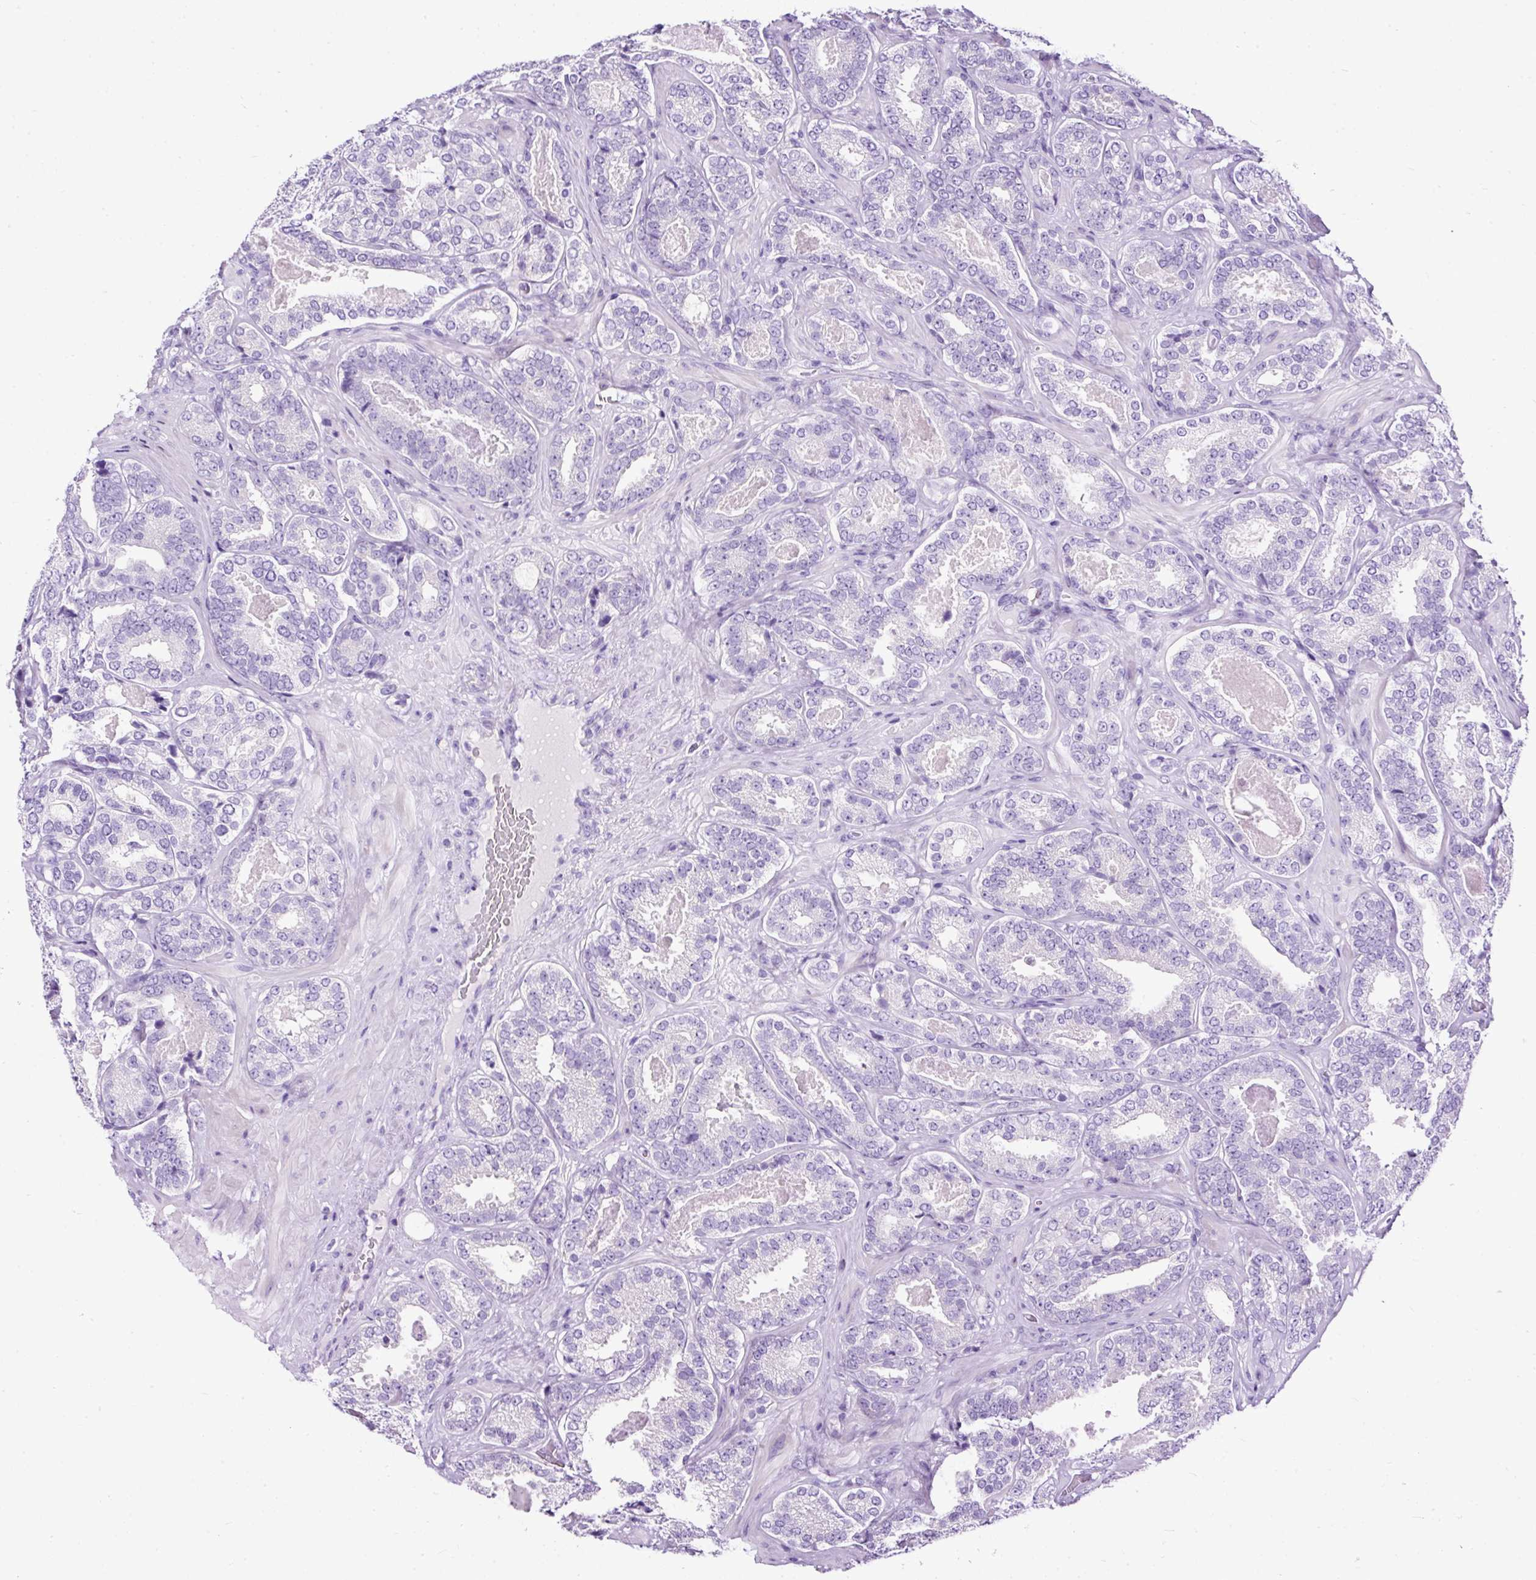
{"staining": {"intensity": "negative", "quantity": "none", "location": "none"}, "tissue": "prostate cancer", "cell_type": "Tumor cells", "image_type": "cancer", "snomed": [{"axis": "morphology", "description": "Adenocarcinoma, High grade"}, {"axis": "topography", "description": "Prostate"}], "caption": "Immunohistochemistry image of human prostate adenocarcinoma (high-grade) stained for a protein (brown), which demonstrates no expression in tumor cells.", "gene": "STOX2", "patient": {"sex": "male", "age": 65}}